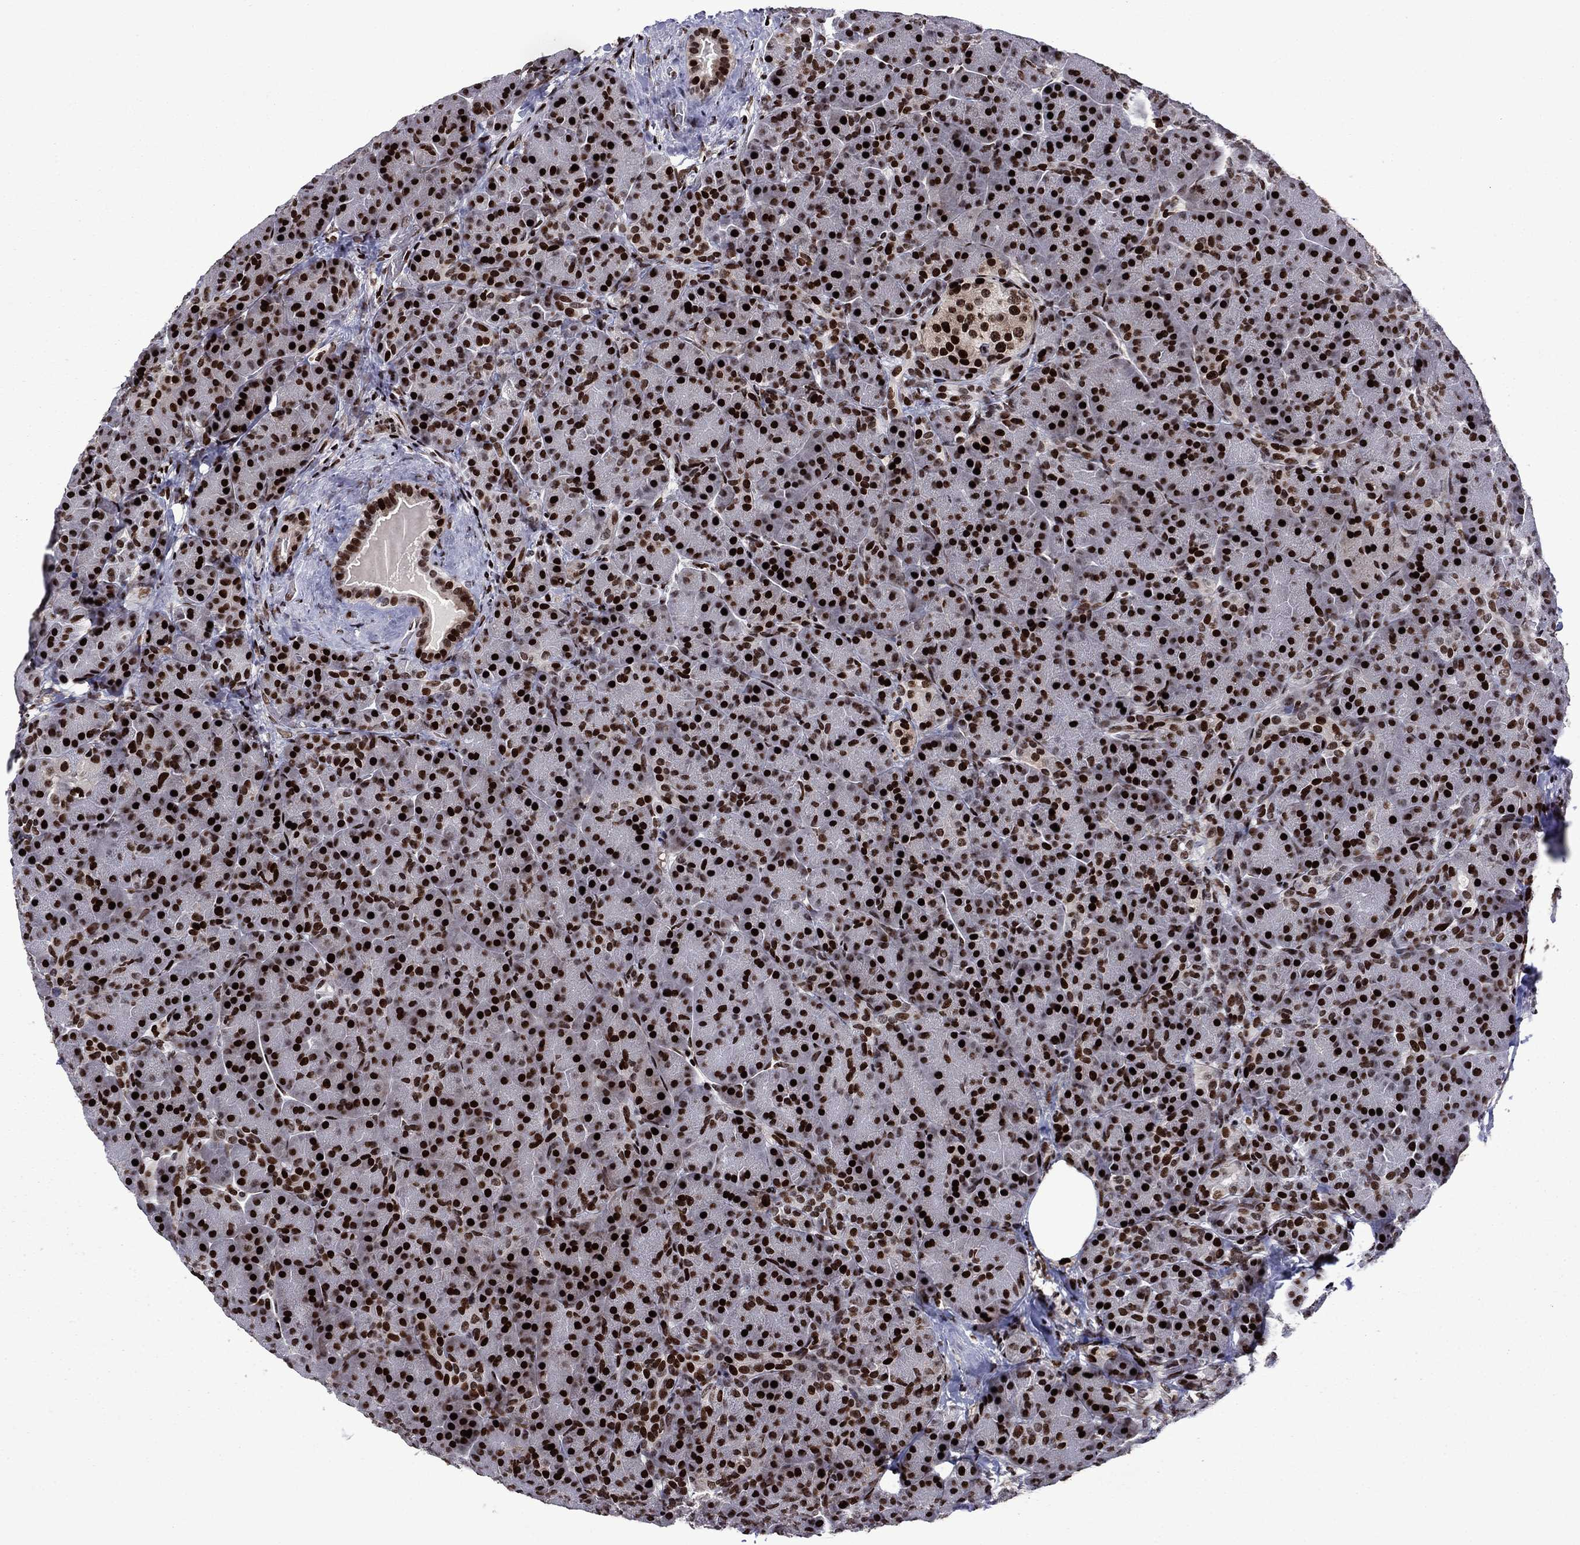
{"staining": {"intensity": "strong", "quantity": ">75%", "location": "nuclear"}, "tissue": "pancreas", "cell_type": "Exocrine glandular cells", "image_type": "normal", "snomed": [{"axis": "morphology", "description": "Normal tissue, NOS"}, {"axis": "topography", "description": "Pancreas"}], "caption": "This photomicrograph exhibits immunohistochemistry (IHC) staining of normal pancreas, with high strong nuclear positivity in approximately >75% of exocrine glandular cells.", "gene": "LIMK1", "patient": {"sex": "female", "age": 63}}